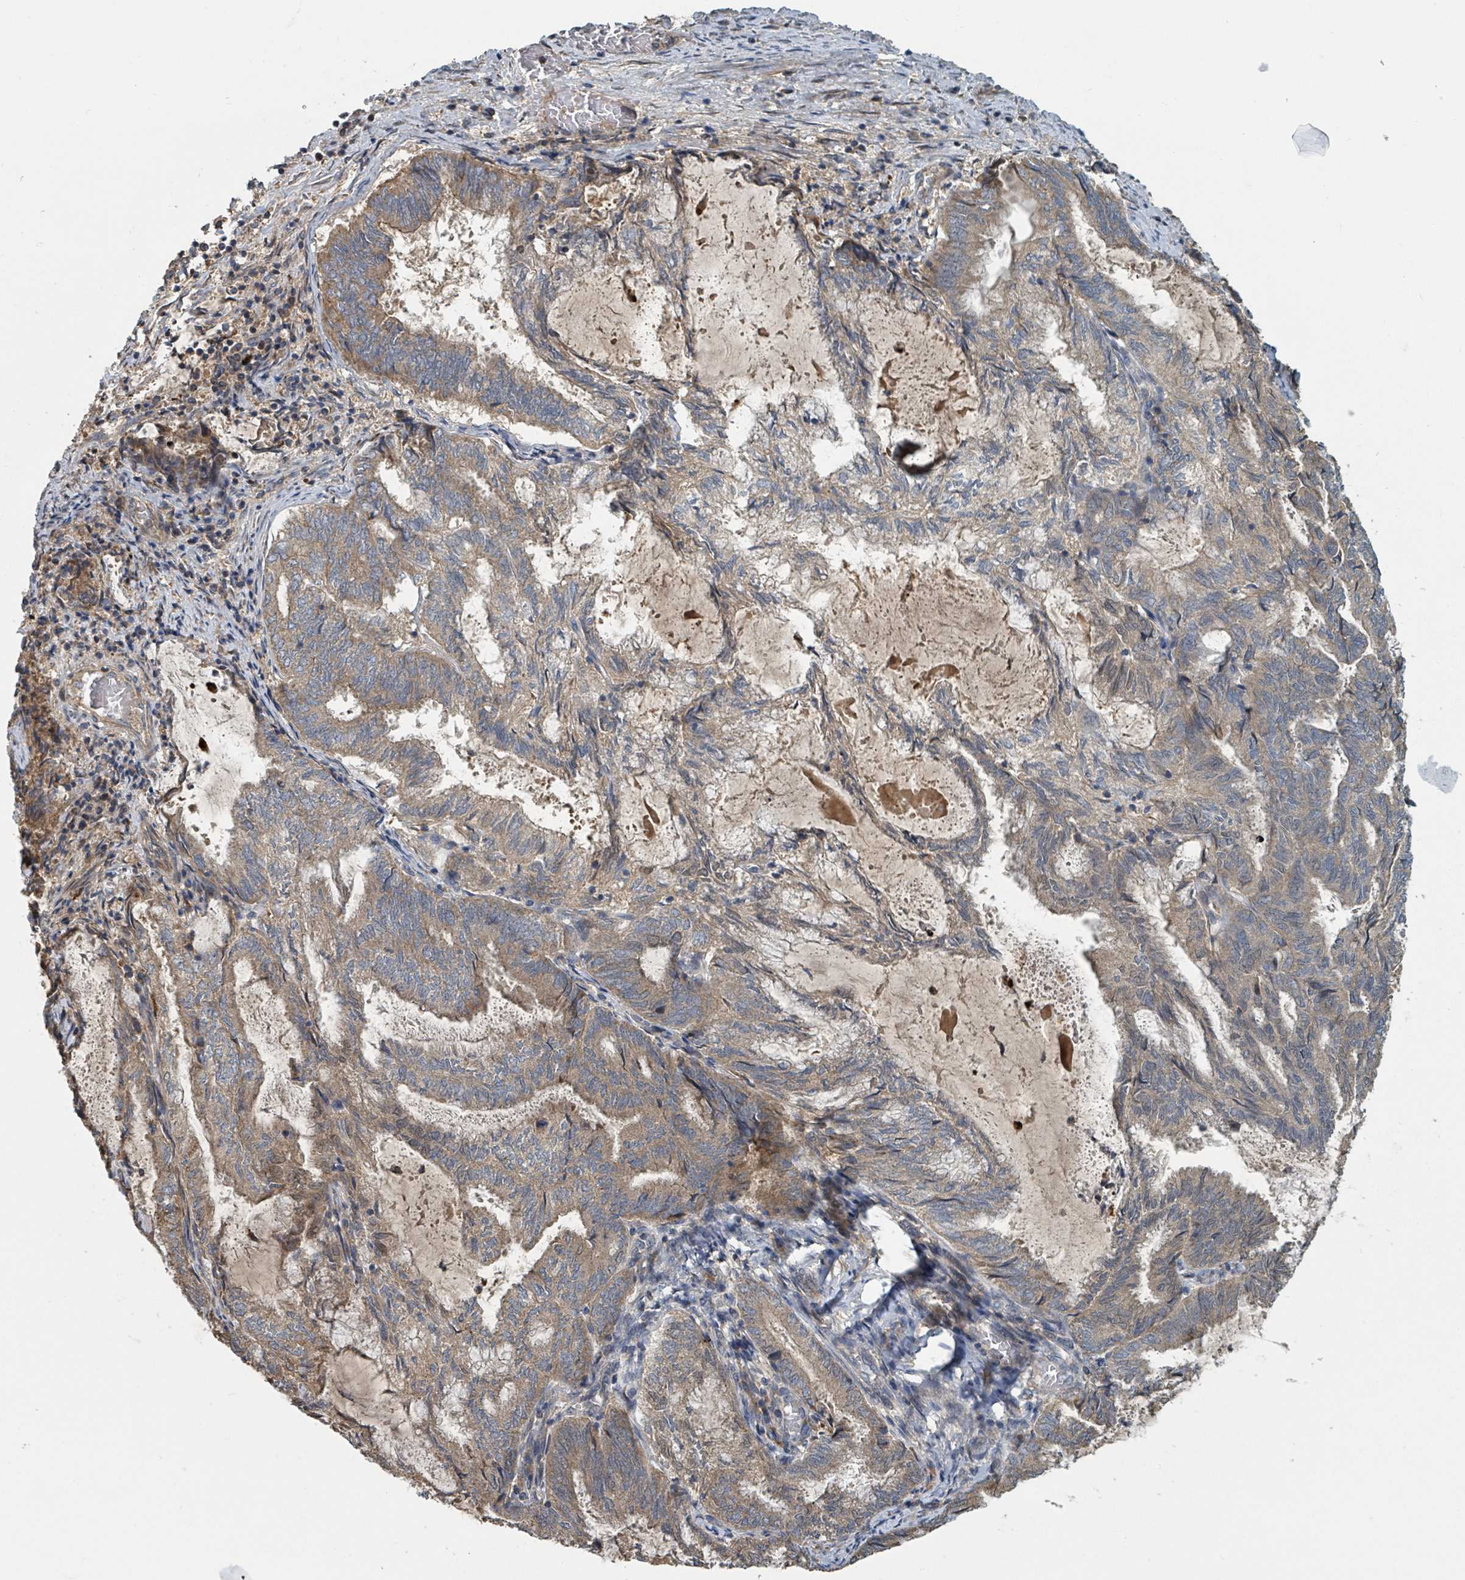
{"staining": {"intensity": "weak", "quantity": "25%-75%", "location": "cytoplasmic/membranous"}, "tissue": "endometrial cancer", "cell_type": "Tumor cells", "image_type": "cancer", "snomed": [{"axis": "morphology", "description": "Adenocarcinoma, NOS"}, {"axis": "topography", "description": "Endometrium"}], "caption": "Immunohistochemistry histopathology image of neoplastic tissue: human endometrial cancer stained using immunohistochemistry (IHC) shows low levels of weak protein expression localized specifically in the cytoplasmic/membranous of tumor cells, appearing as a cytoplasmic/membranous brown color.", "gene": "DPM1", "patient": {"sex": "female", "age": 80}}